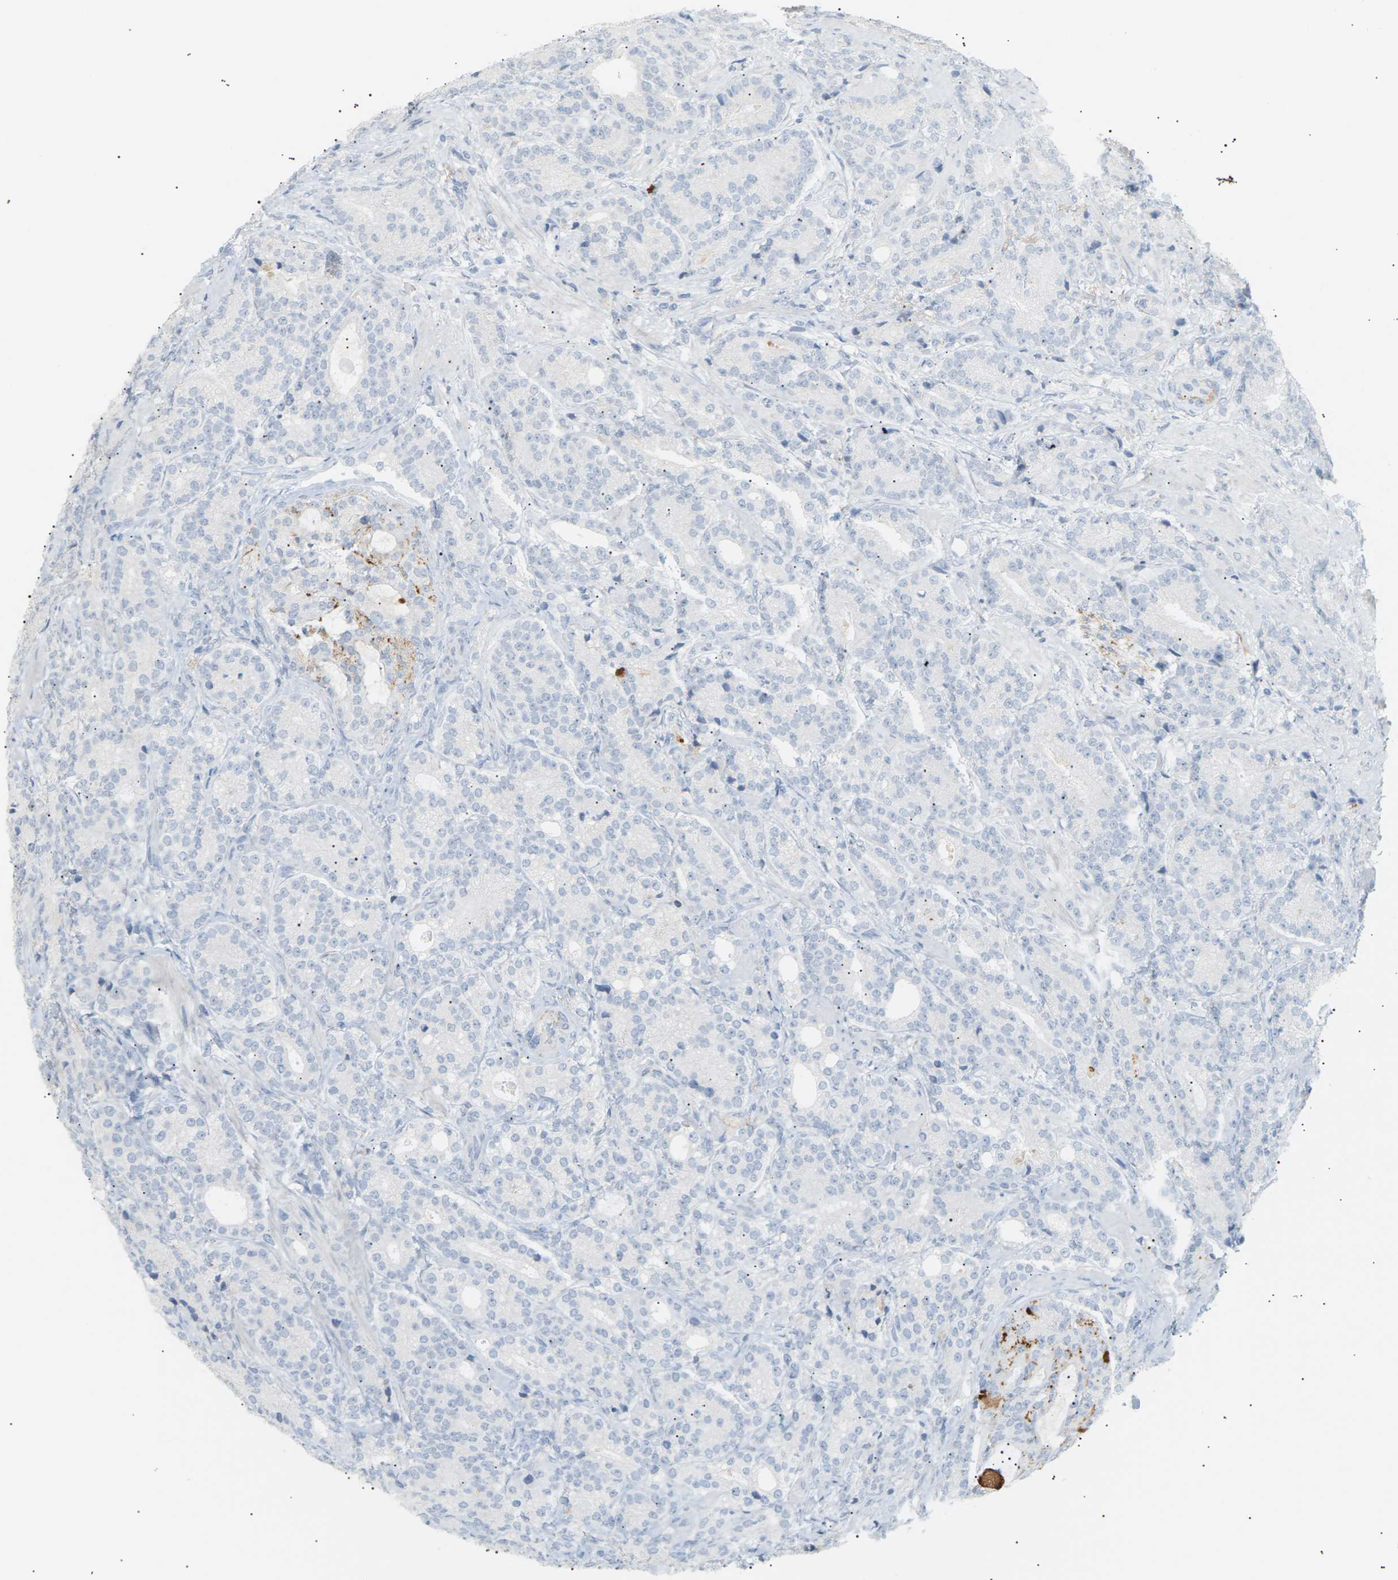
{"staining": {"intensity": "negative", "quantity": "none", "location": "none"}, "tissue": "prostate cancer", "cell_type": "Tumor cells", "image_type": "cancer", "snomed": [{"axis": "morphology", "description": "Adenocarcinoma, High grade"}, {"axis": "topography", "description": "Prostate"}], "caption": "Human prostate high-grade adenocarcinoma stained for a protein using immunohistochemistry (IHC) shows no staining in tumor cells.", "gene": "CLU", "patient": {"sex": "male", "age": 61}}